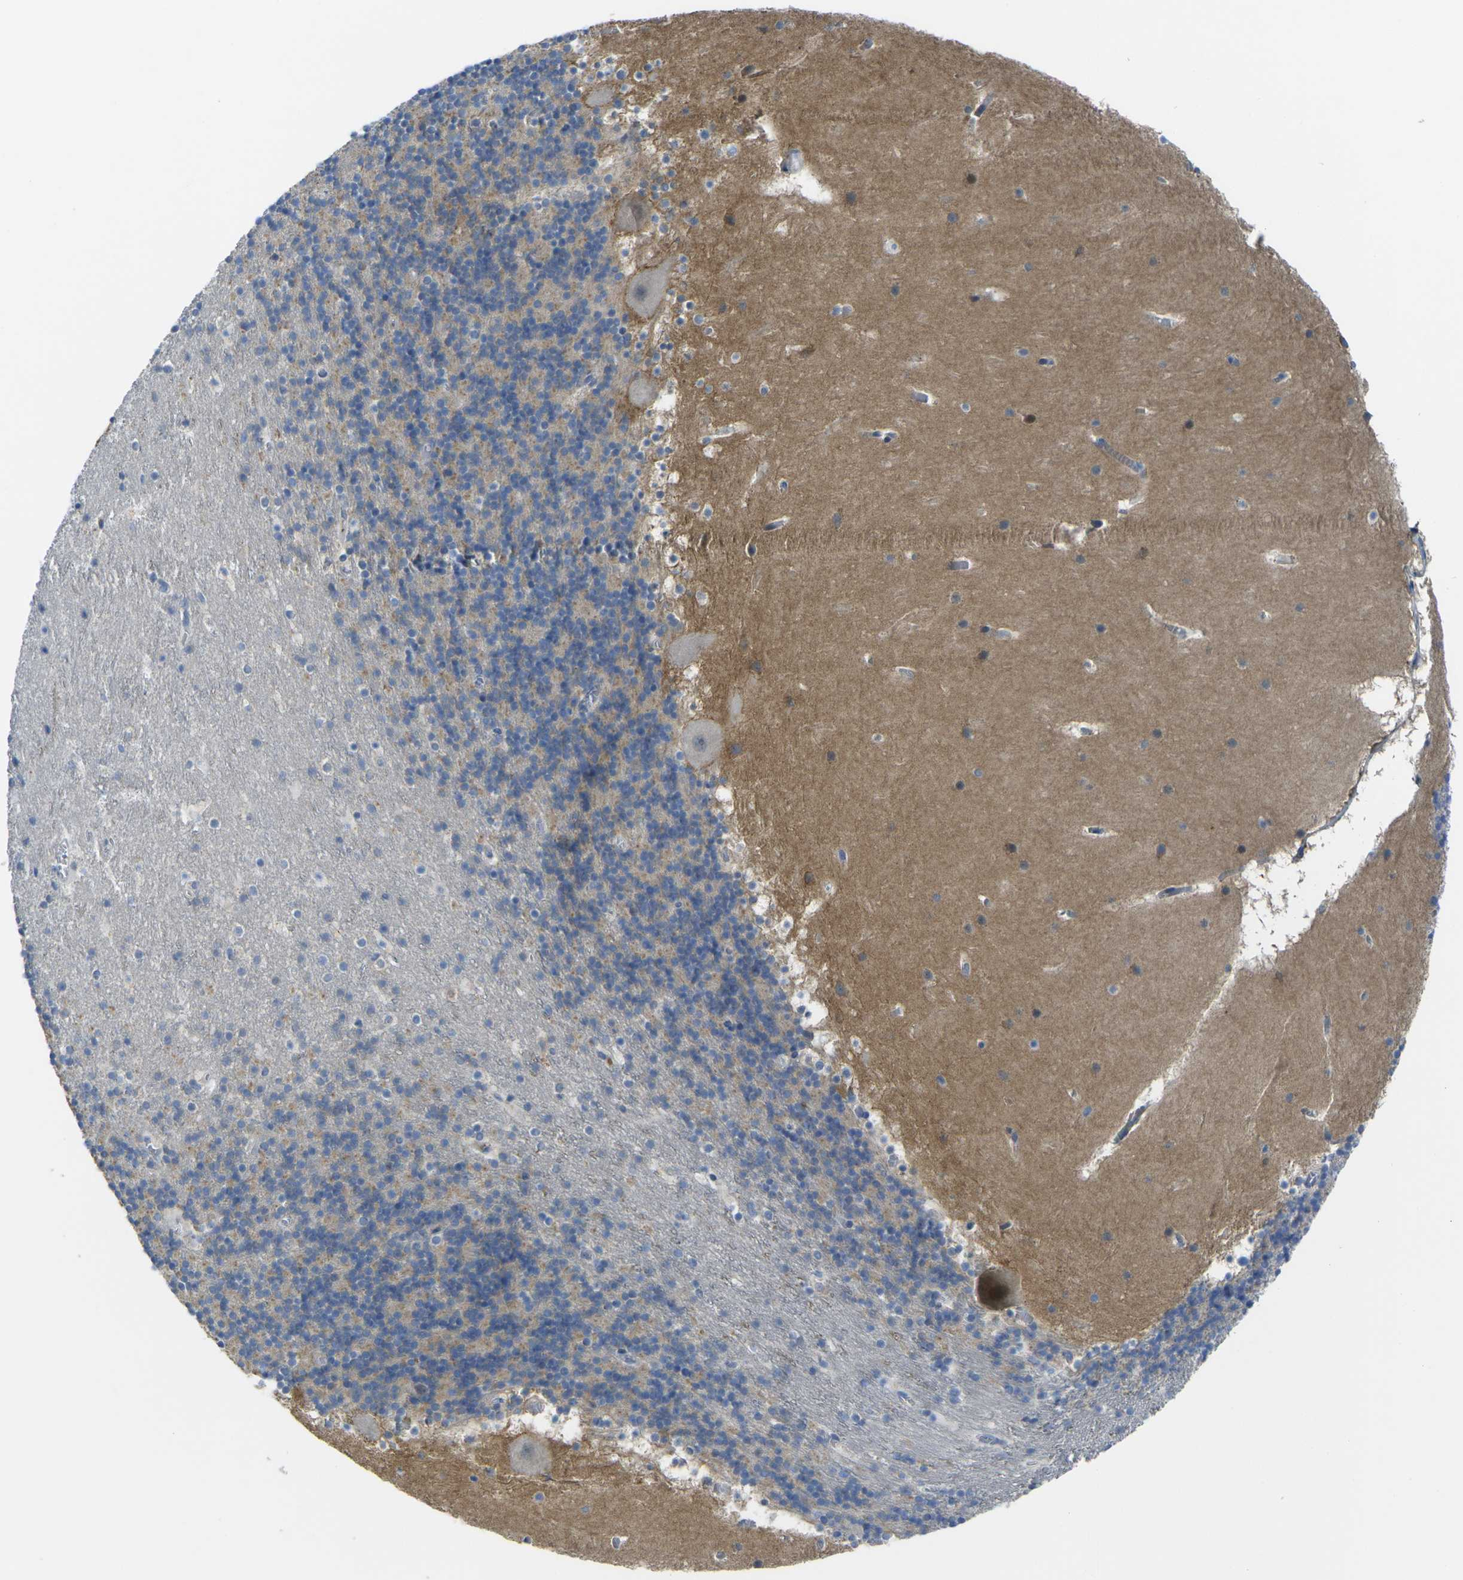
{"staining": {"intensity": "weak", "quantity": "25%-75%", "location": "cytoplasmic/membranous"}, "tissue": "cerebellum", "cell_type": "Cells in granular layer", "image_type": "normal", "snomed": [{"axis": "morphology", "description": "Normal tissue, NOS"}, {"axis": "topography", "description": "Cerebellum"}], "caption": "A high-resolution histopathology image shows immunohistochemistry (IHC) staining of unremarkable cerebellum, which reveals weak cytoplasmic/membranous staining in about 25%-75% of cells in granular layer.", "gene": "GNA12", "patient": {"sex": "male", "age": 45}}